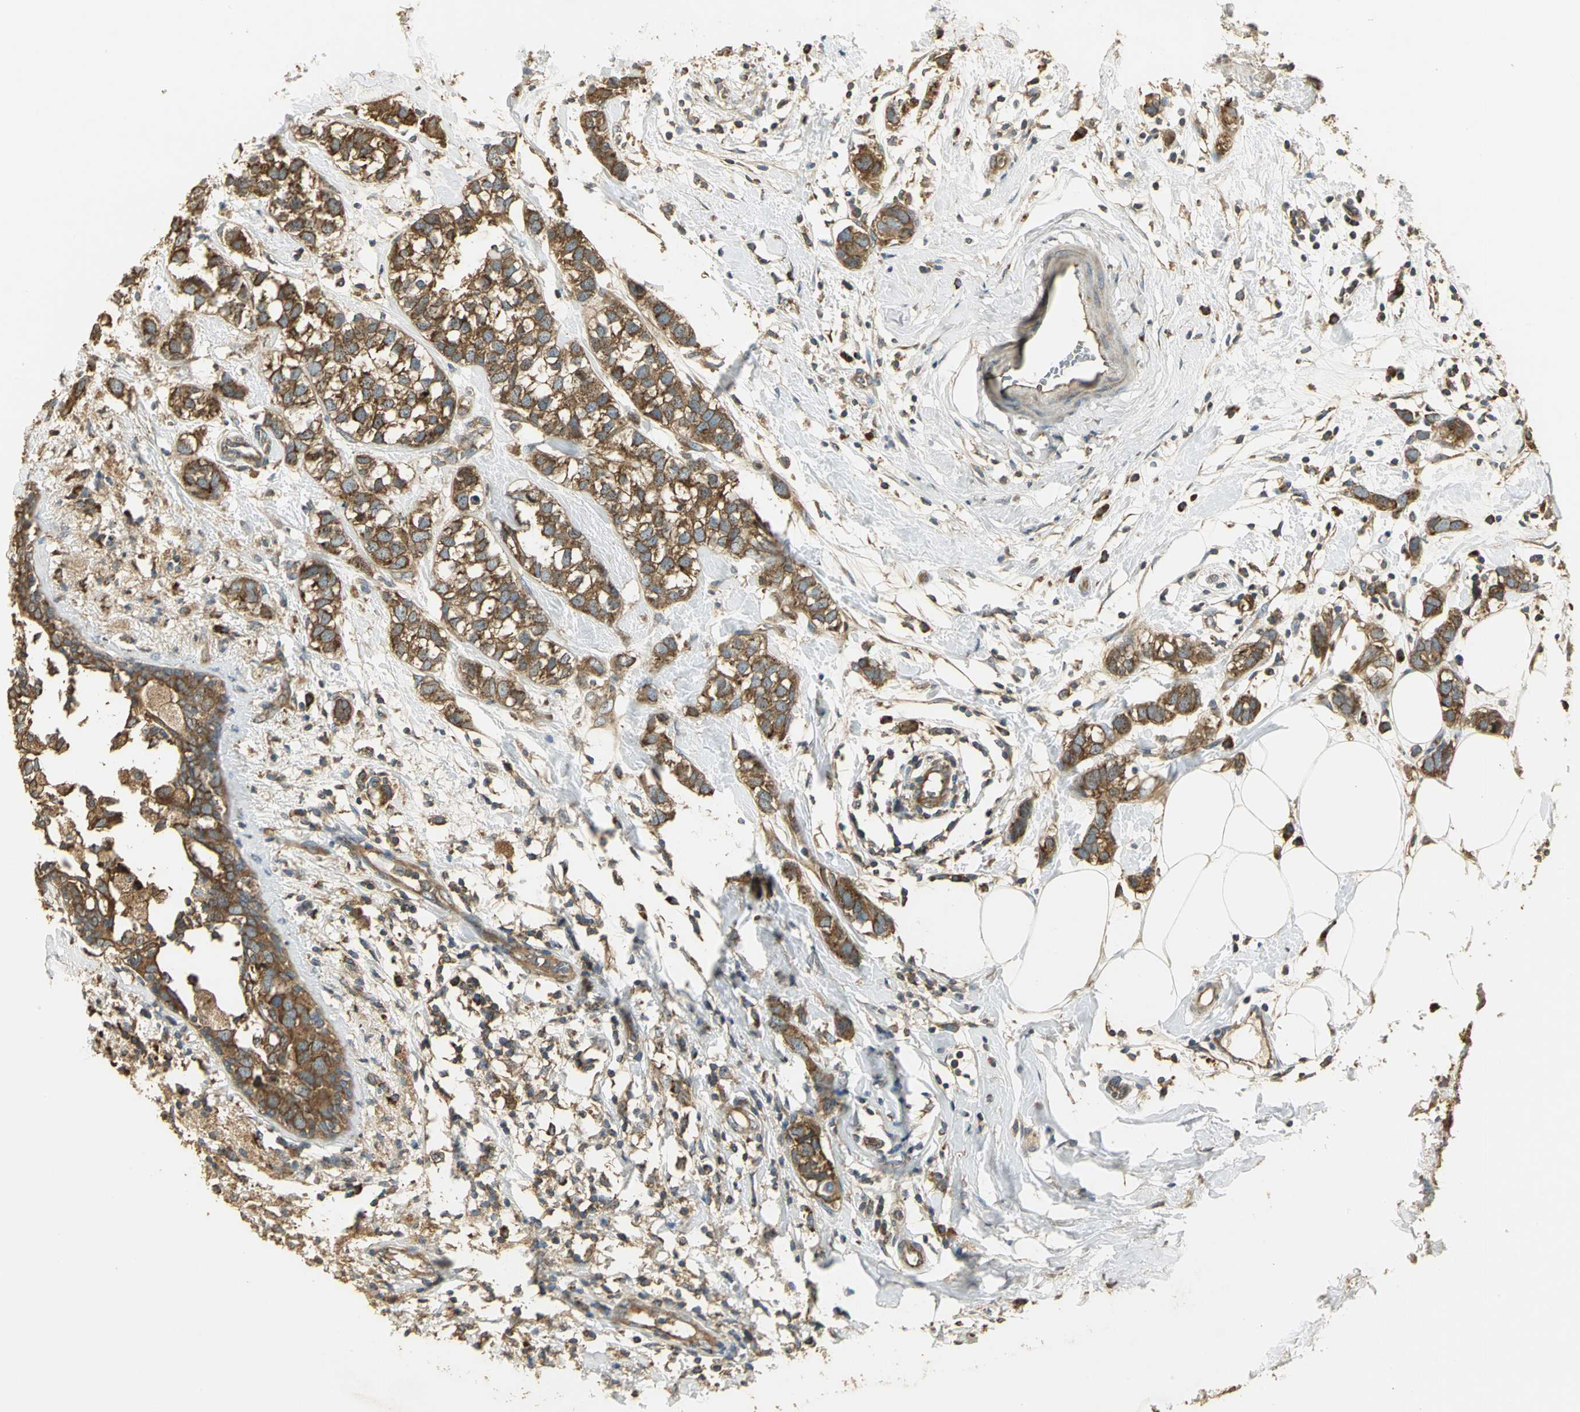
{"staining": {"intensity": "strong", "quantity": ">75%", "location": "cytoplasmic/membranous"}, "tissue": "breast cancer", "cell_type": "Tumor cells", "image_type": "cancer", "snomed": [{"axis": "morphology", "description": "Normal tissue, NOS"}, {"axis": "morphology", "description": "Duct carcinoma"}, {"axis": "topography", "description": "Breast"}], "caption": "Immunohistochemistry photomicrograph of human breast invasive ductal carcinoma stained for a protein (brown), which exhibits high levels of strong cytoplasmic/membranous staining in about >75% of tumor cells.", "gene": "RARS1", "patient": {"sex": "female", "age": 50}}